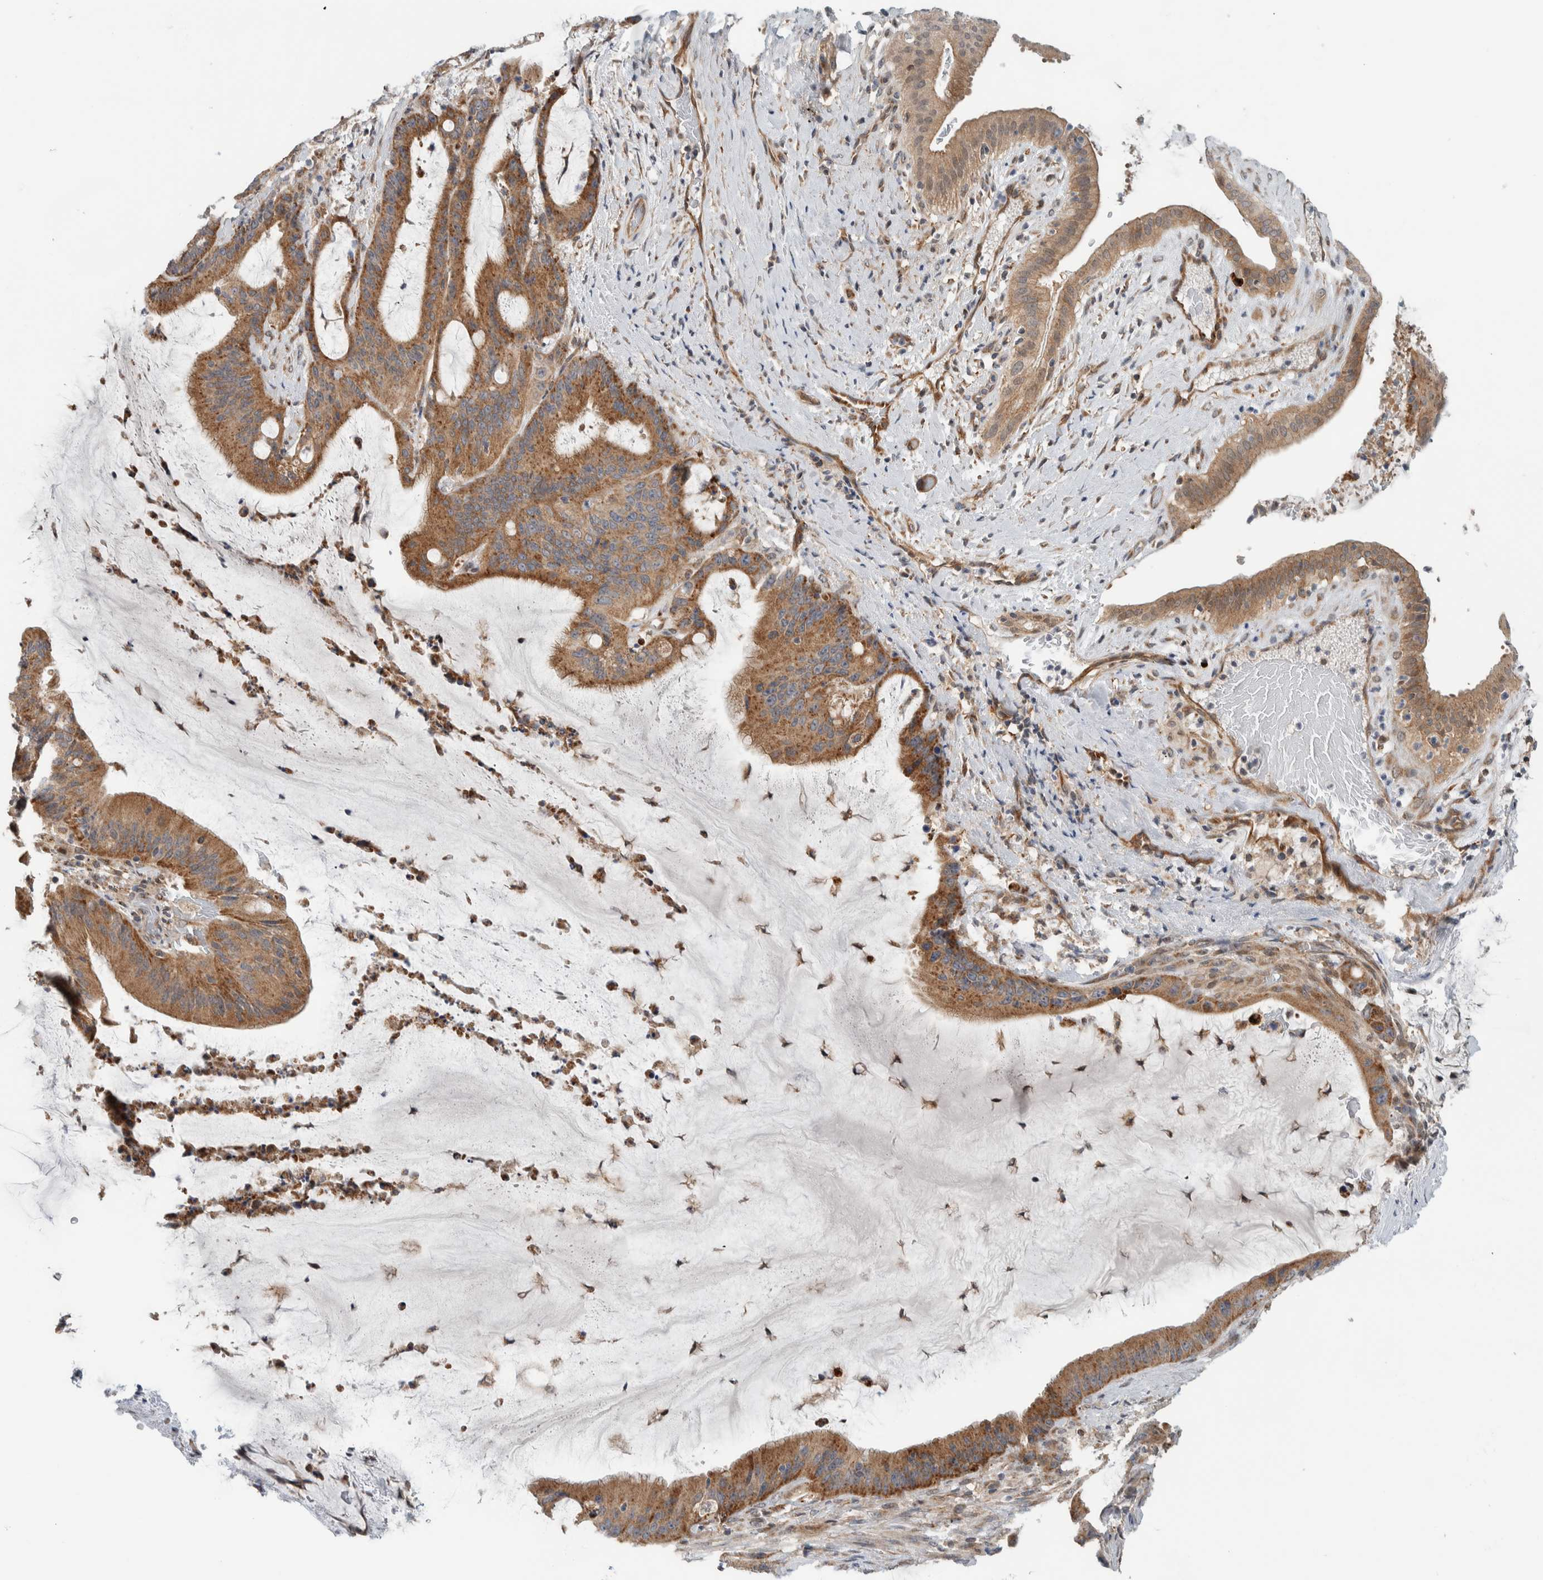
{"staining": {"intensity": "moderate", "quantity": ">75%", "location": "cytoplasmic/membranous"}, "tissue": "liver cancer", "cell_type": "Tumor cells", "image_type": "cancer", "snomed": [{"axis": "morphology", "description": "Normal tissue, NOS"}, {"axis": "morphology", "description": "Cholangiocarcinoma"}, {"axis": "topography", "description": "Liver"}, {"axis": "topography", "description": "Peripheral nerve tissue"}], "caption": "The immunohistochemical stain highlights moderate cytoplasmic/membranous staining in tumor cells of liver cancer (cholangiocarcinoma) tissue.", "gene": "RERE", "patient": {"sex": "female", "age": 73}}